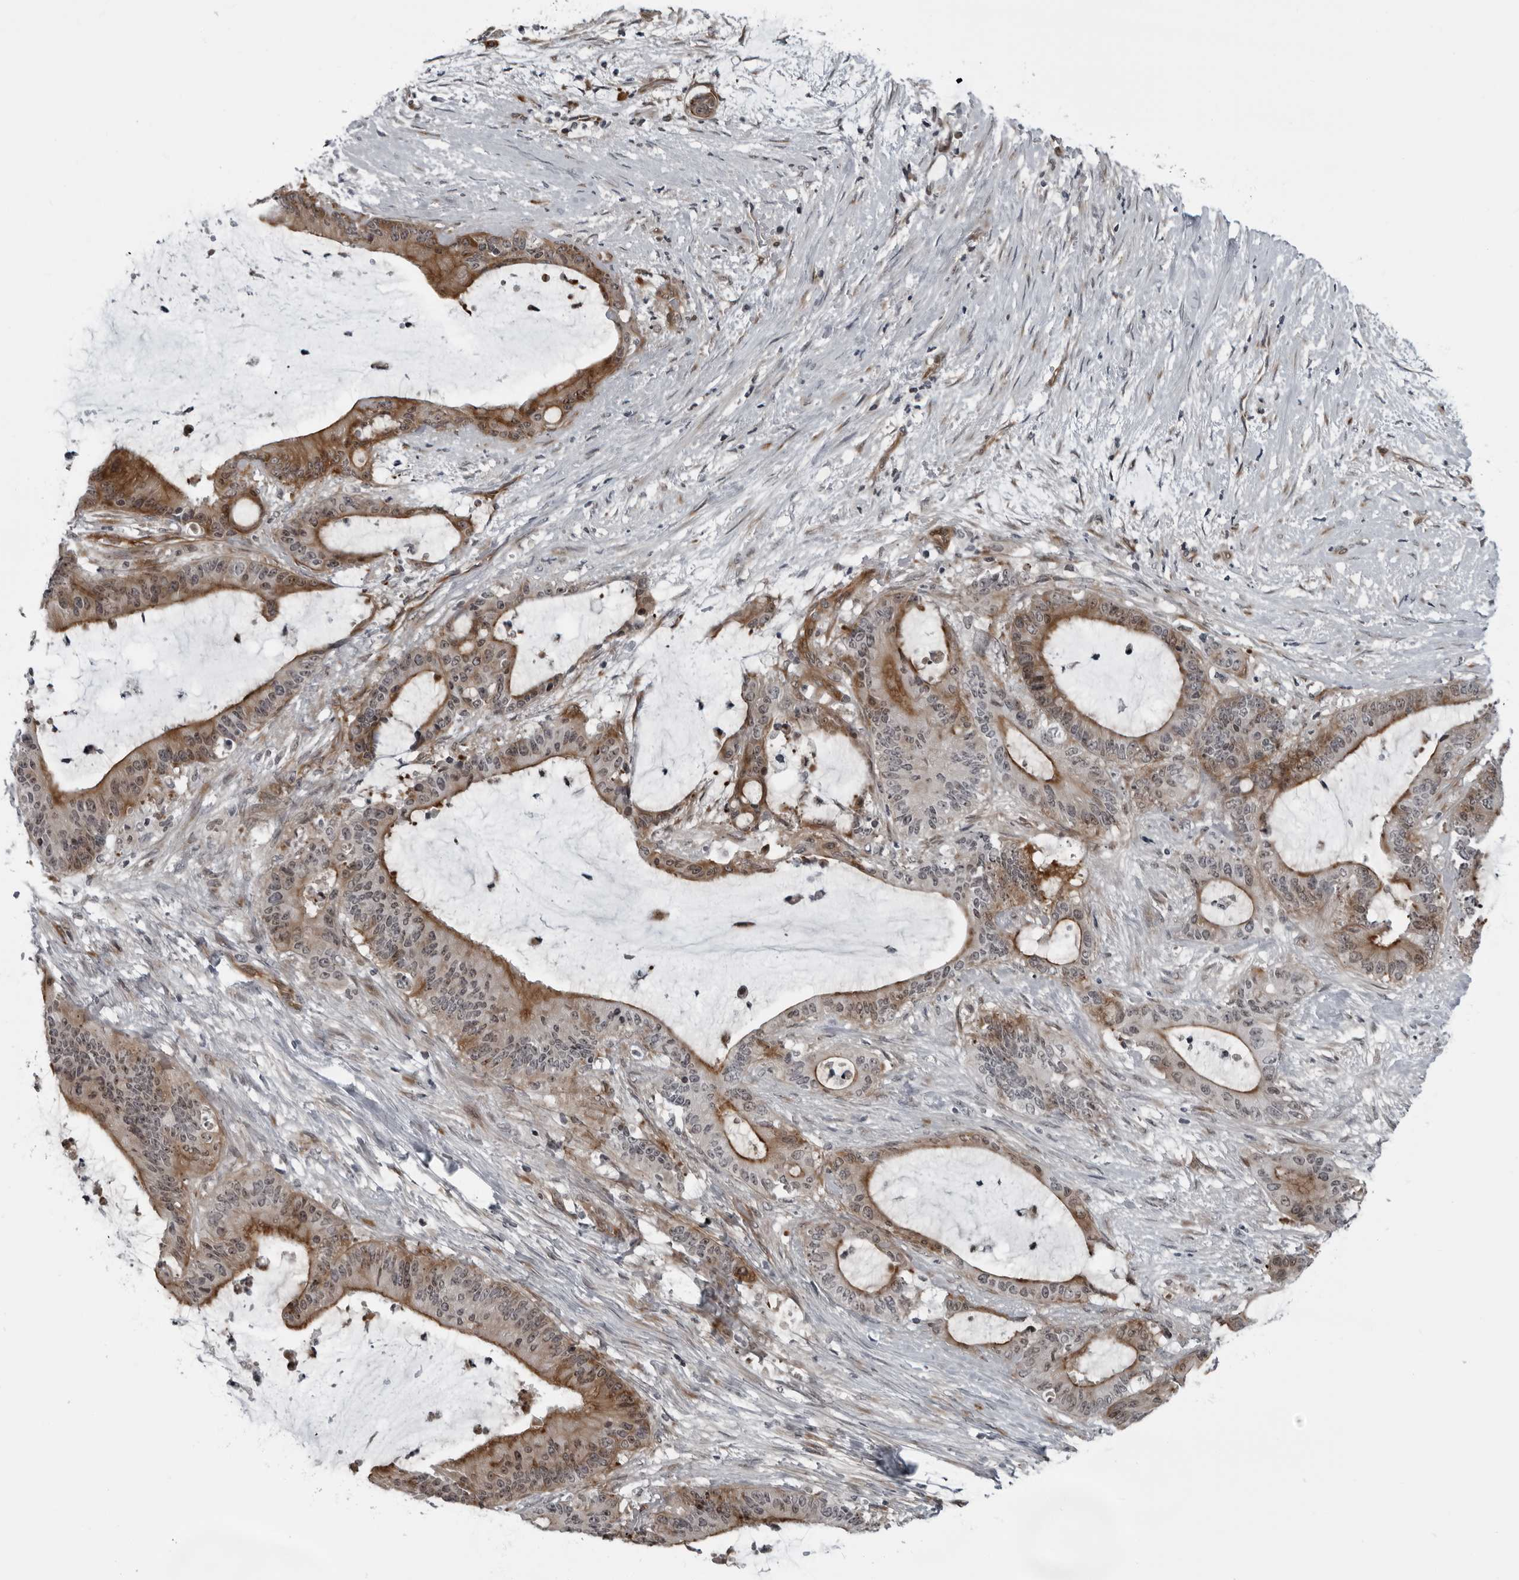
{"staining": {"intensity": "moderate", "quantity": ">75%", "location": "cytoplasmic/membranous,nuclear"}, "tissue": "liver cancer", "cell_type": "Tumor cells", "image_type": "cancer", "snomed": [{"axis": "morphology", "description": "Cholangiocarcinoma"}, {"axis": "topography", "description": "Liver"}], "caption": "Human liver cholangiocarcinoma stained with a brown dye reveals moderate cytoplasmic/membranous and nuclear positive staining in about >75% of tumor cells.", "gene": "FAM102B", "patient": {"sex": "female", "age": 73}}